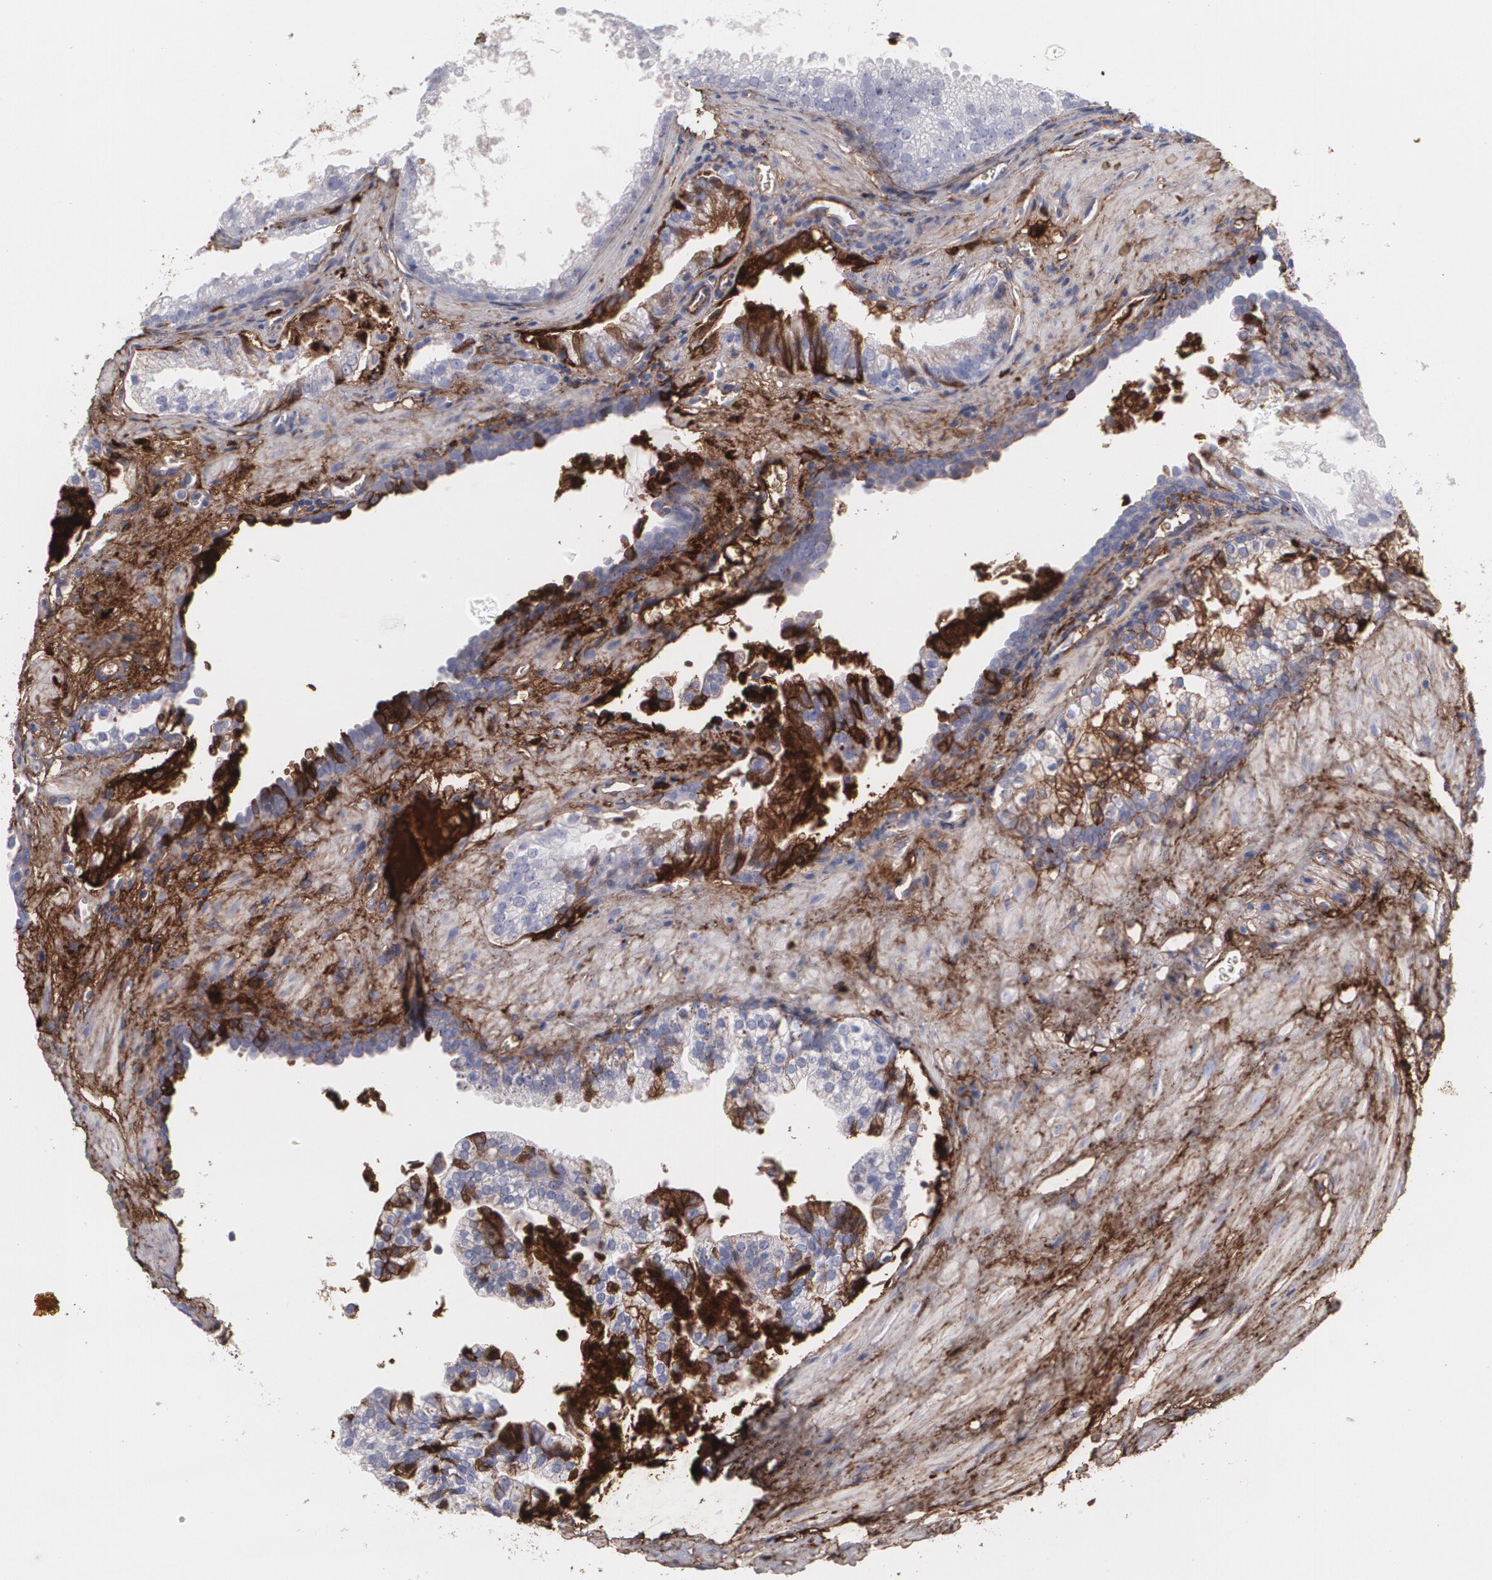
{"staining": {"intensity": "negative", "quantity": "none", "location": "none"}, "tissue": "prostate cancer", "cell_type": "Tumor cells", "image_type": "cancer", "snomed": [{"axis": "morphology", "description": "Adenocarcinoma, Medium grade"}, {"axis": "topography", "description": "Prostate"}], "caption": "Immunohistochemical staining of human prostate medium-grade adenocarcinoma reveals no significant positivity in tumor cells. (Immunohistochemistry, brightfield microscopy, high magnification).", "gene": "FBLN1", "patient": {"sex": "male", "age": 64}}